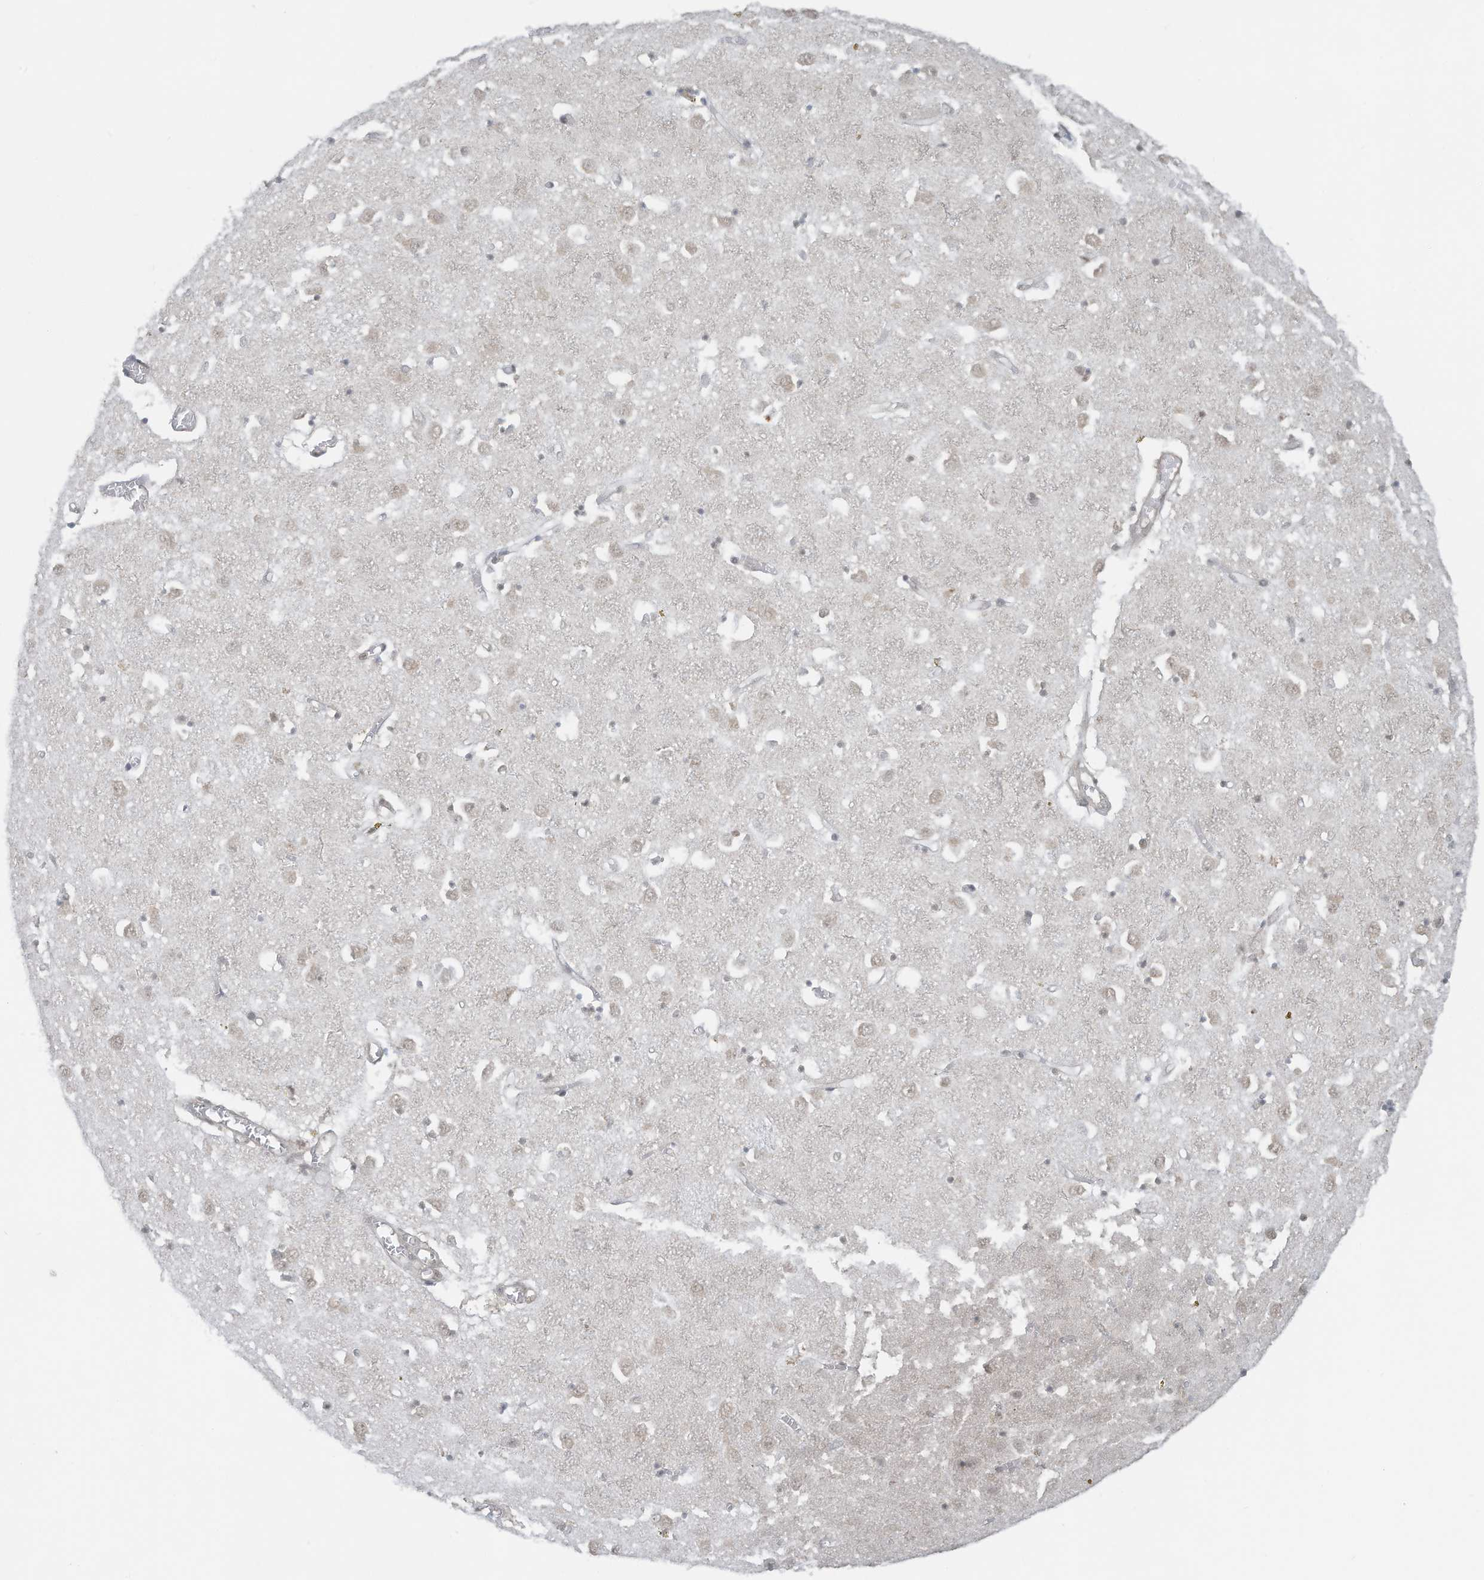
{"staining": {"intensity": "moderate", "quantity": "<25%", "location": "nuclear"}, "tissue": "caudate", "cell_type": "Glial cells", "image_type": "normal", "snomed": [{"axis": "morphology", "description": "Normal tissue, NOS"}, {"axis": "topography", "description": "Lateral ventricle wall"}], "caption": "DAB immunohistochemical staining of unremarkable caudate shows moderate nuclear protein staining in about <25% of glial cells. The staining was performed using DAB, with brown indicating positive protein expression. Nuclei are stained blue with hematoxylin.", "gene": "DBR1", "patient": {"sex": "male", "age": 70}}